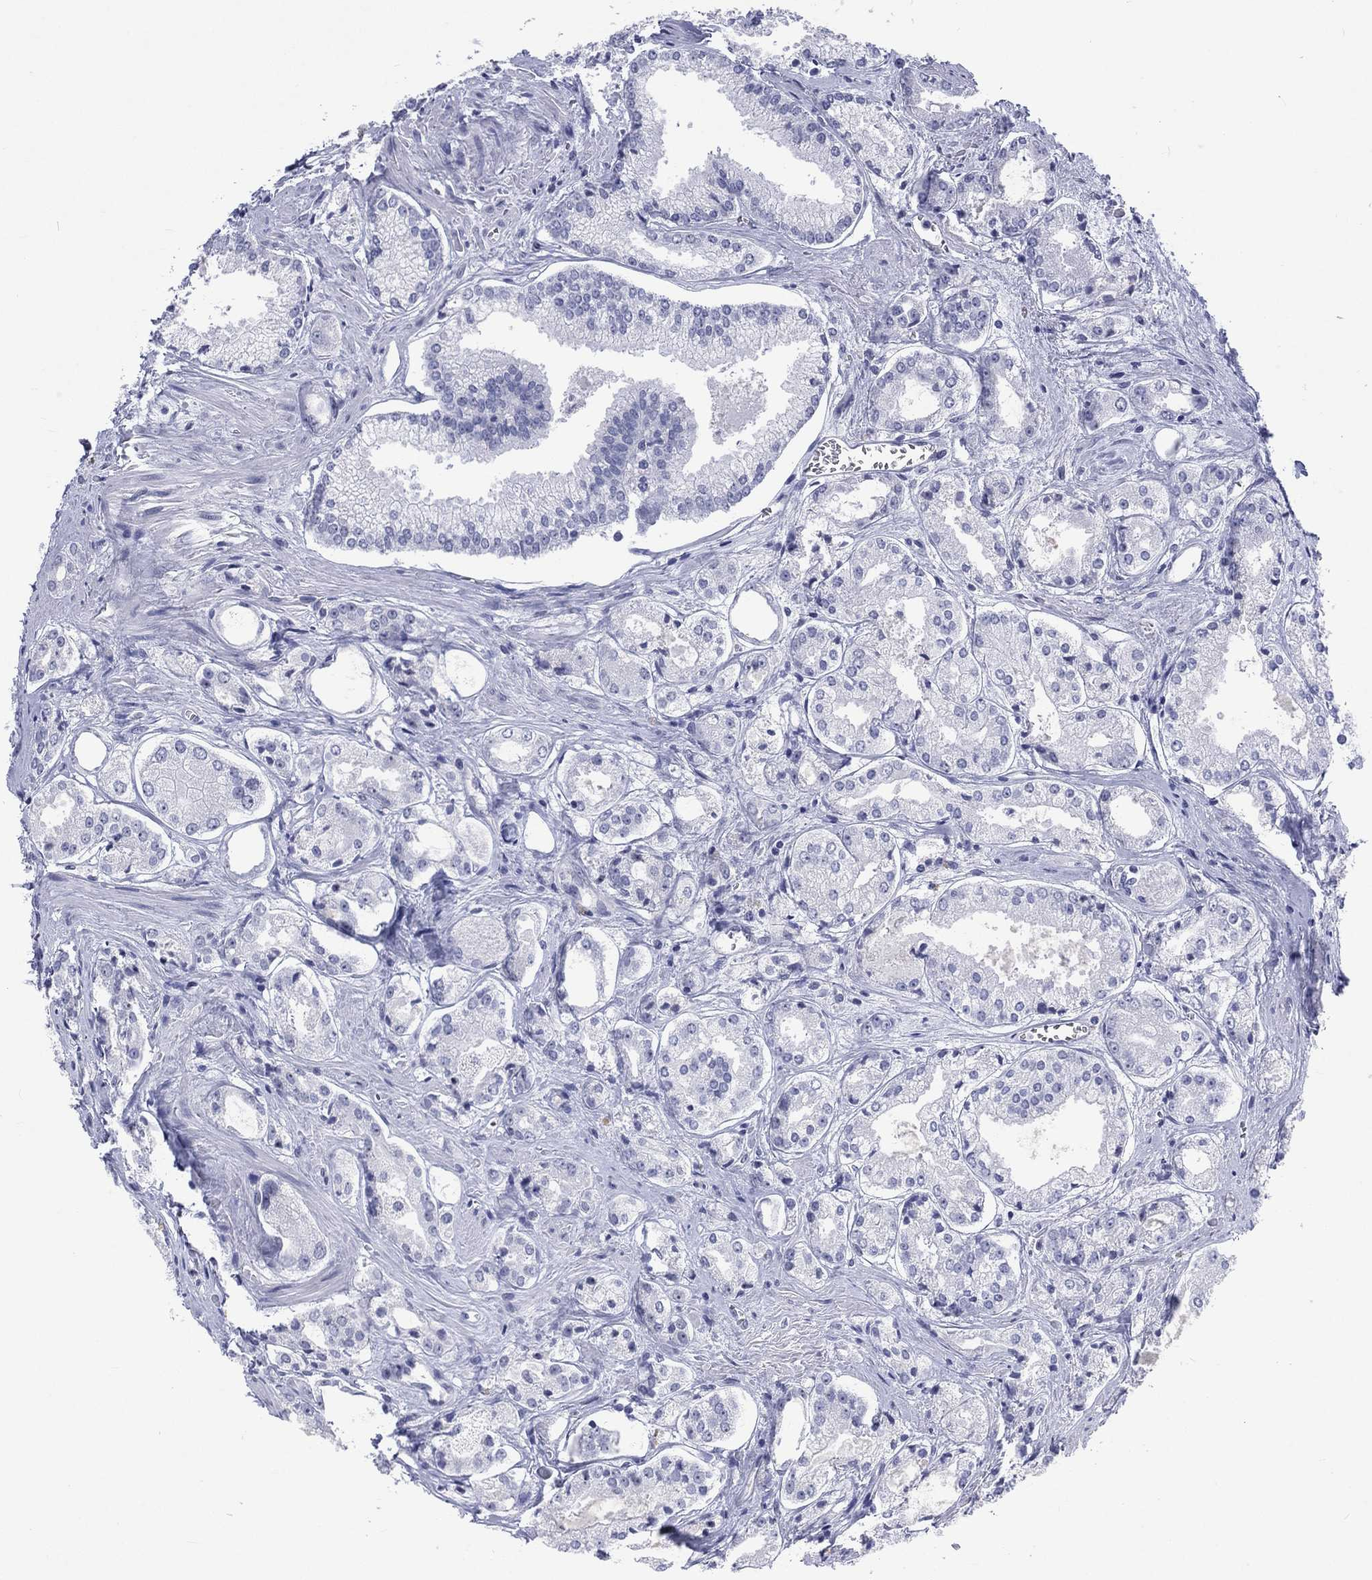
{"staining": {"intensity": "negative", "quantity": "none", "location": "none"}, "tissue": "prostate cancer", "cell_type": "Tumor cells", "image_type": "cancer", "snomed": [{"axis": "morphology", "description": "Adenocarcinoma, NOS"}, {"axis": "topography", "description": "Prostate"}], "caption": "Tumor cells are negative for protein expression in human adenocarcinoma (prostate). Brightfield microscopy of immunohistochemistry stained with DAB (3,3'-diaminobenzidine) (brown) and hematoxylin (blue), captured at high magnification.", "gene": "SSX1", "patient": {"sex": "male", "age": 72}}